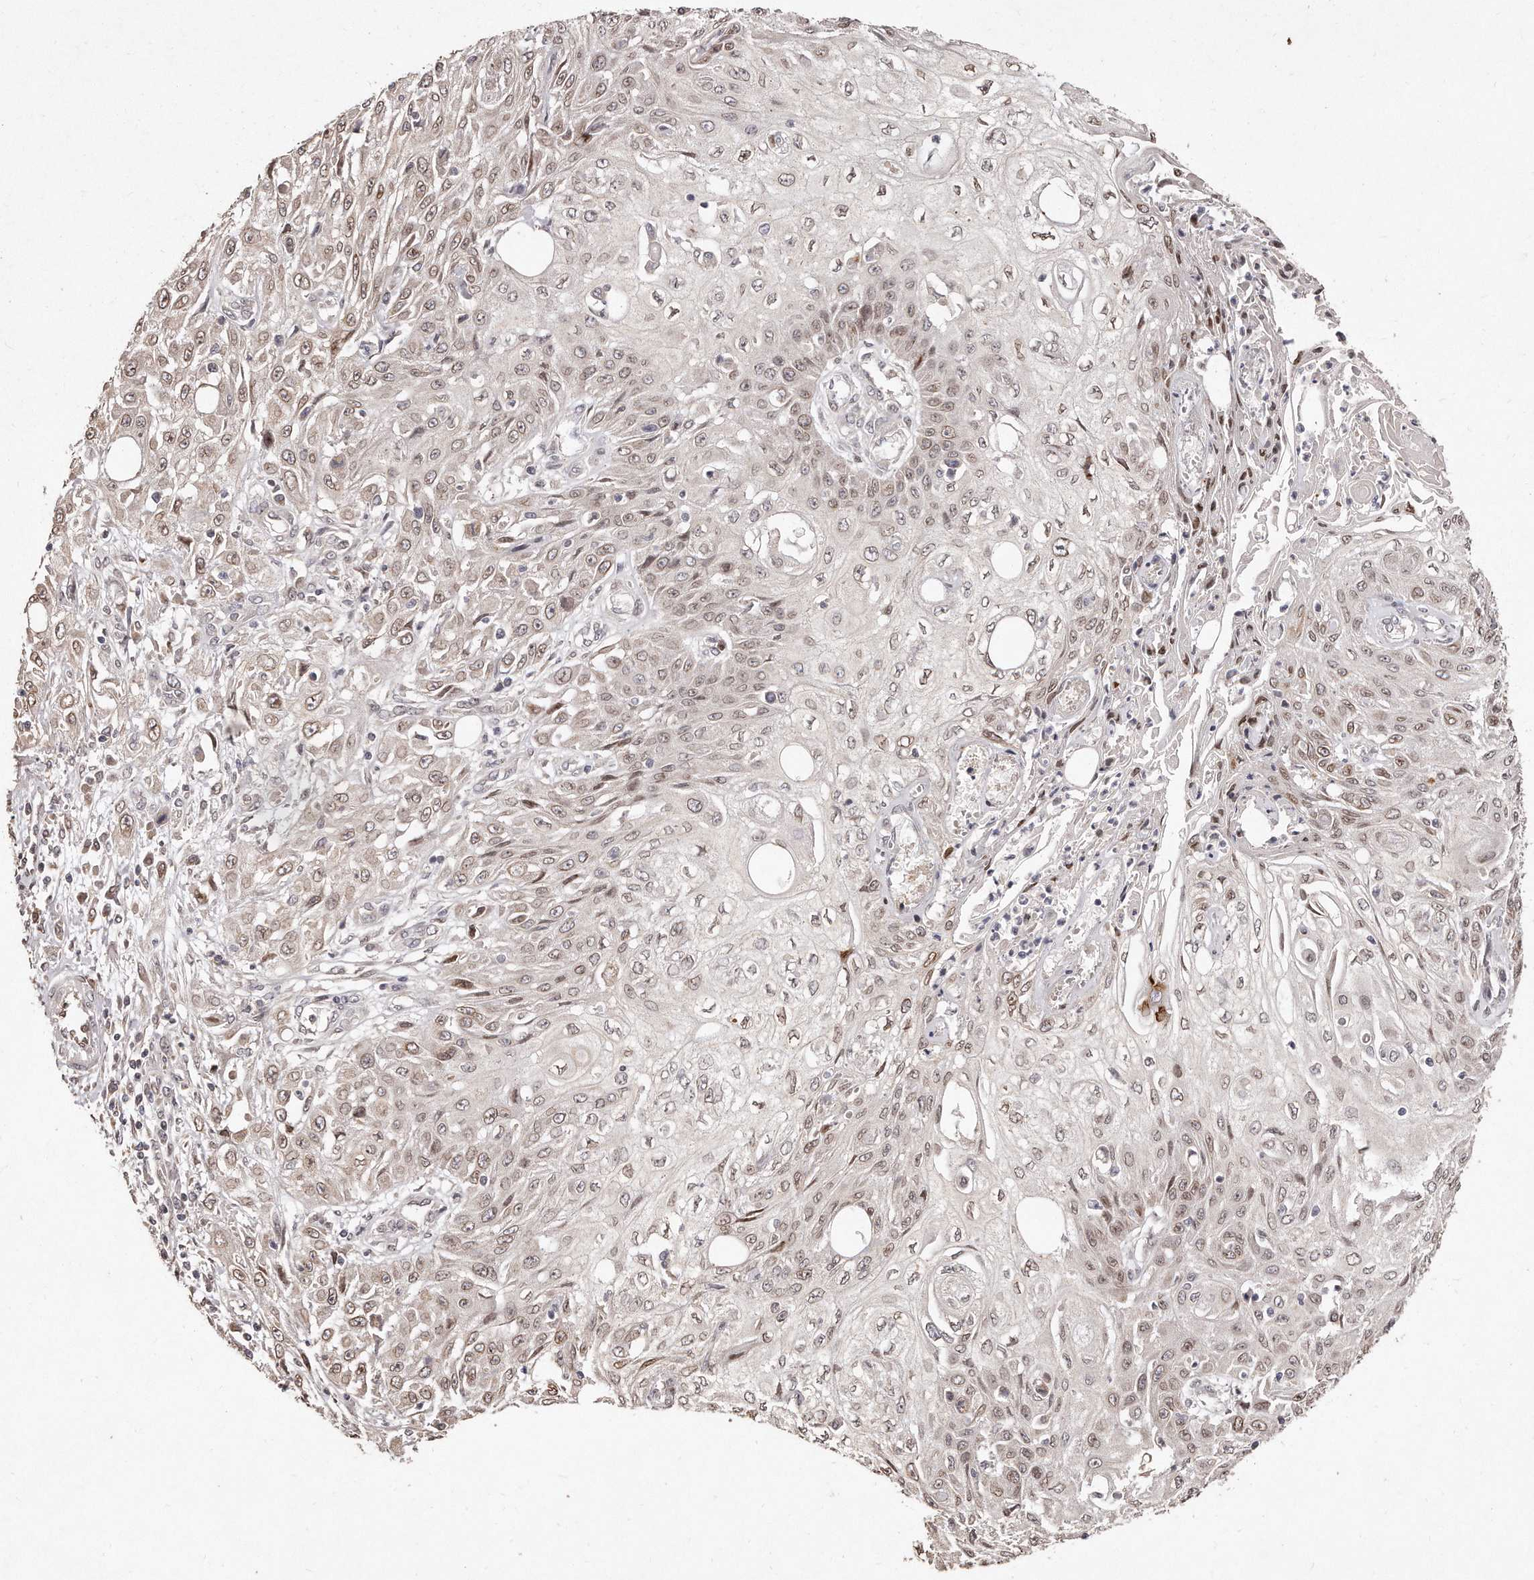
{"staining": {"intensity": "moderate", "quantity": ">75%", "location": "cytoplasmic/membranous,nuclear"}, "tissue": "skin cancer", "cell_type": "Tumor cells", "image_type": "cancer", "snomed": [{"axis": "morphology", "description": "Squamous cell carcinoma, NOS"}, {"axis": "morphology", "description": "Squamous cell carcinoma, metastatic, NOS"}, {"axis": "topography", "description": "Skin"}, {"axis": "topography", "description": "Lymph node"}], "caption": "The histopathology image demonstrates a brown stain indicating the presence of a protein in the cytoplasmic/membranous and nuclear of tumor cells in skin cancer.", "gene": "HASPIN", "patient": {"sex": "male", "age": 75}}